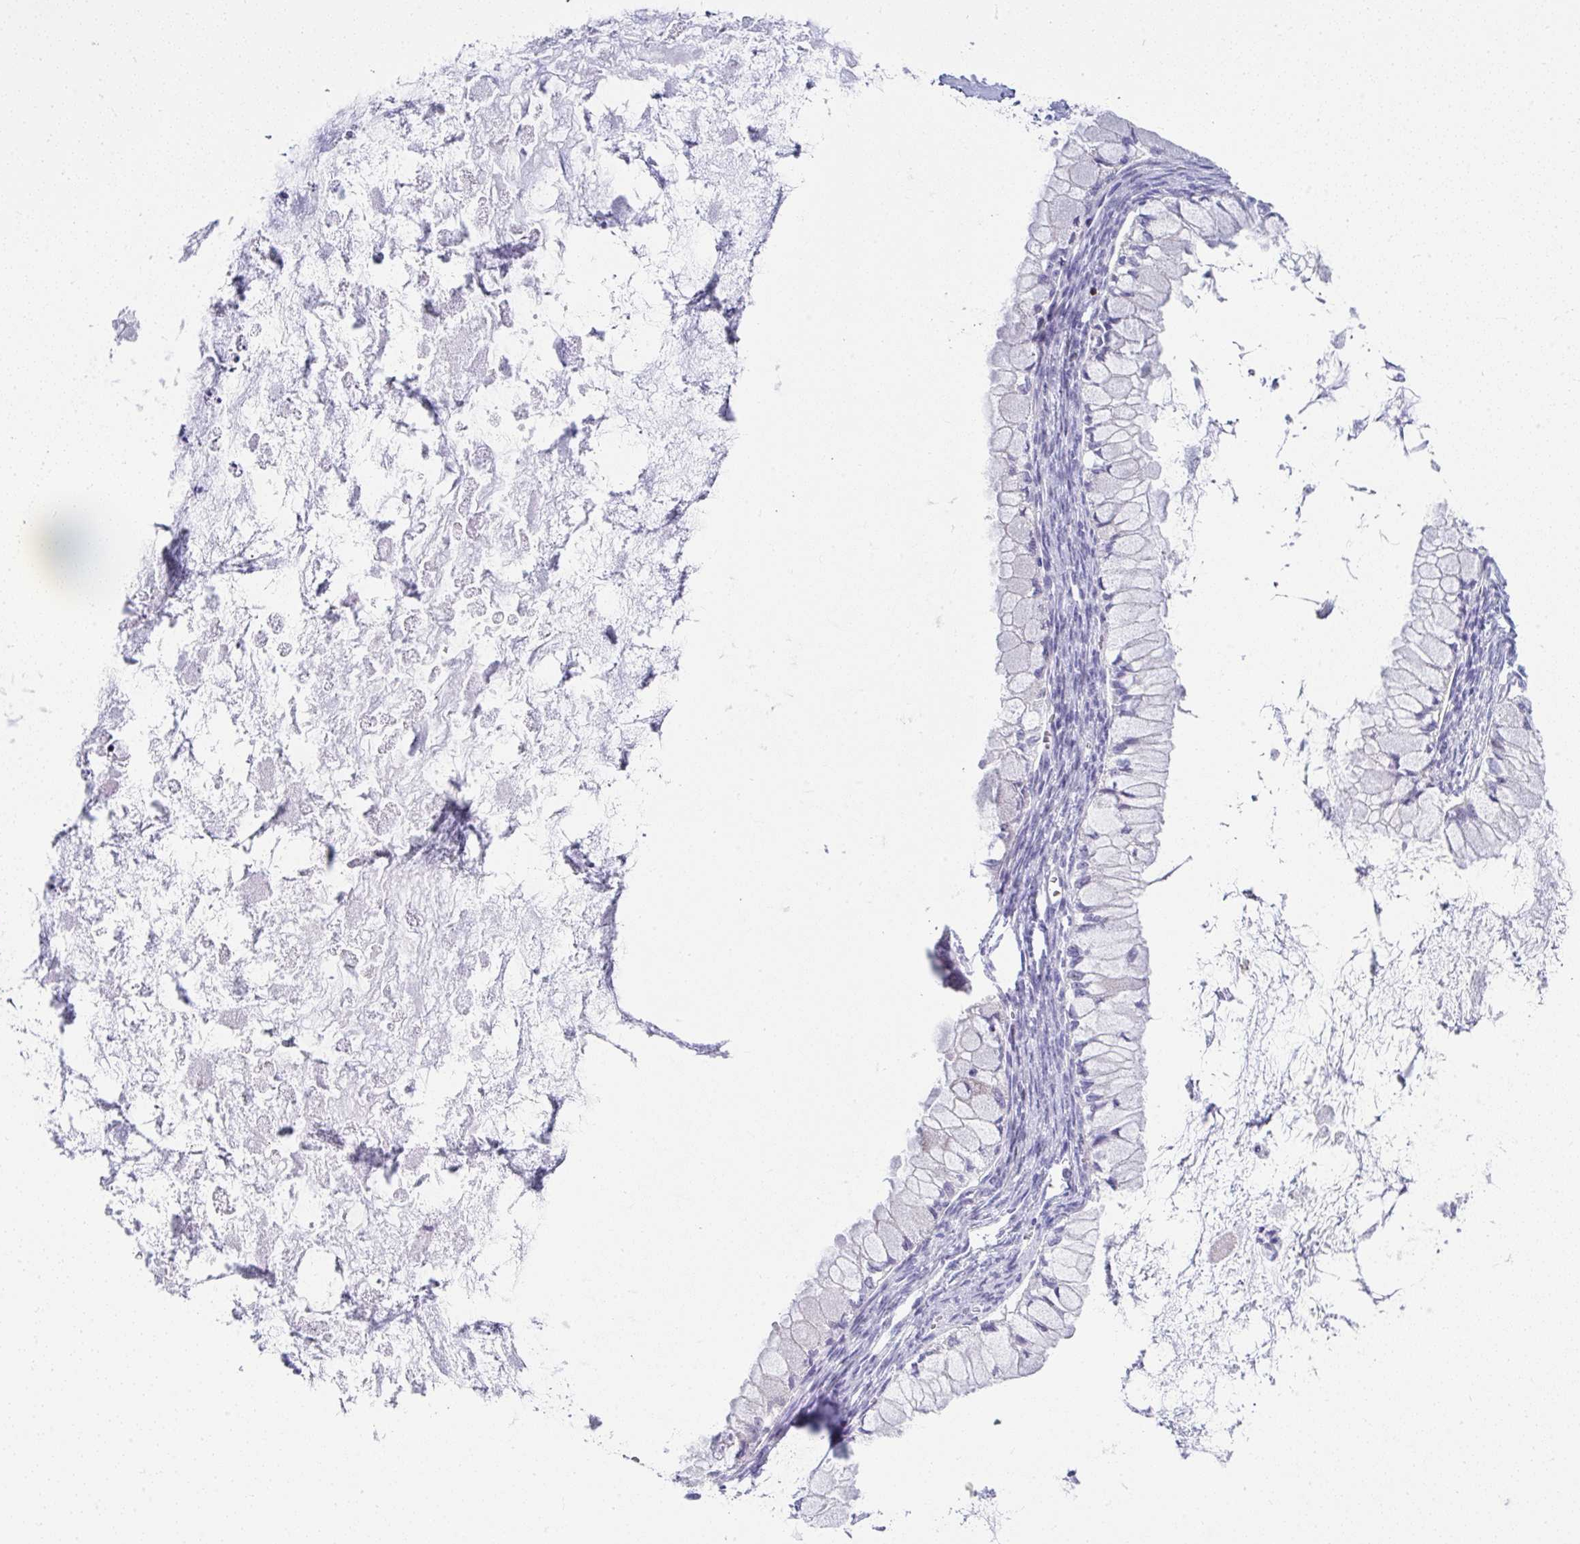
{"staining": {"intensity": "negative", "quantity": "none", "location": "none"}, "tissue": "ovarian cancer", "cell_type": "Tumor cells", "image_type": "cancer", "snomed": [{"axis": "morphology", "description": "Cystadenocarcinoma, mucinous, NOS"}, {"axis": "topography", "description": "Ovary"}], "caption": "DAB immunohistochemical staining of human ovarian mucinous cystadenocarcinoma reveals no significant positivity in tumor cells. The staining was performed using DAB to visualize the protein expression in brown, while the nuclei were stained in blue with hematoxylin (Magnification: 20x).", "gene": "ISL1", "patient": {"sex": "female", "age": 34}}